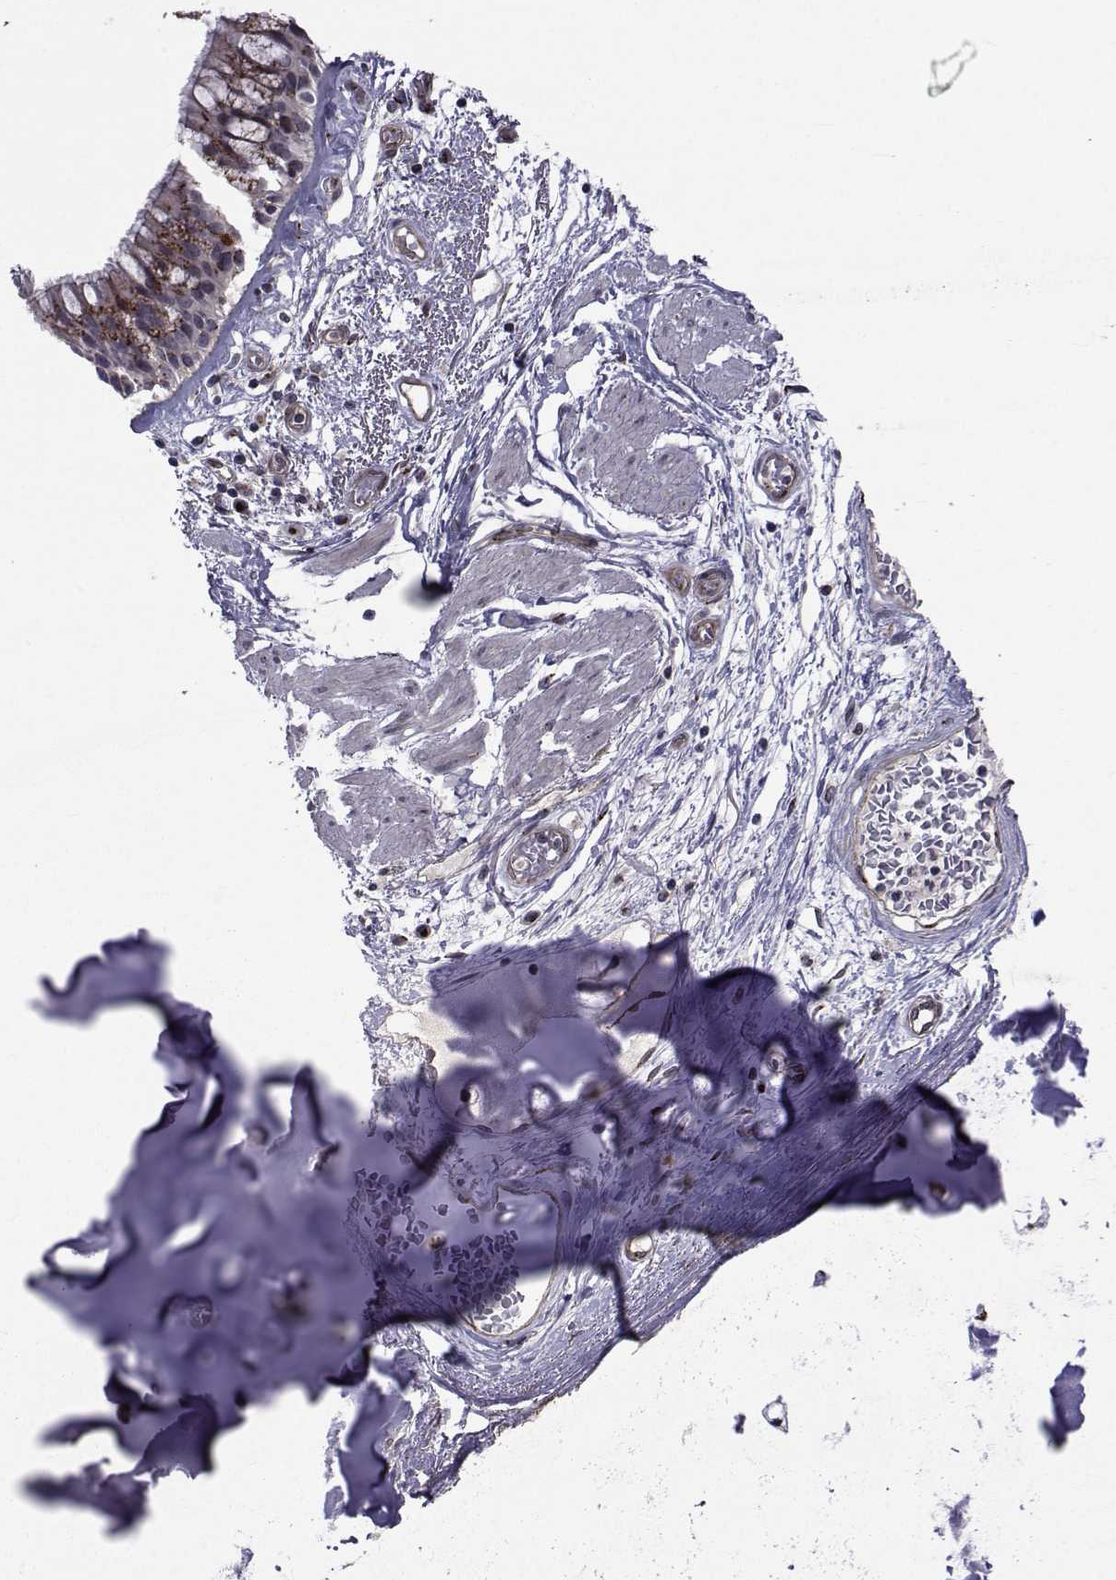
{"staining": {"intensity": "strong", "quantity": ">75%", "location": "cytoplasmic/membranous"}, "tissue": "bronchus", "cell_type": "Respiratory epithelial cells", "image_type": "normal", "snomed": [{"axis": "morphology", "description": "Normal tissue, NOS"}, {"axis": "topography", "description": "Bronchus"}, {"axis": "topography", "description": "Lung"}], "caption": "Respiratory epithelial cells reveal strong cytoplasmic/membranous expression in approximately >75% of cells in normal bronchus. Using DAB (3,3'-diaminobenzidine) (brown) and hematoxylin (blue) stains, captured at high magnification using brightfield microscopy.", "gene": "ATP6V1C2", "patient": {"sex": "female", "age": 57}}